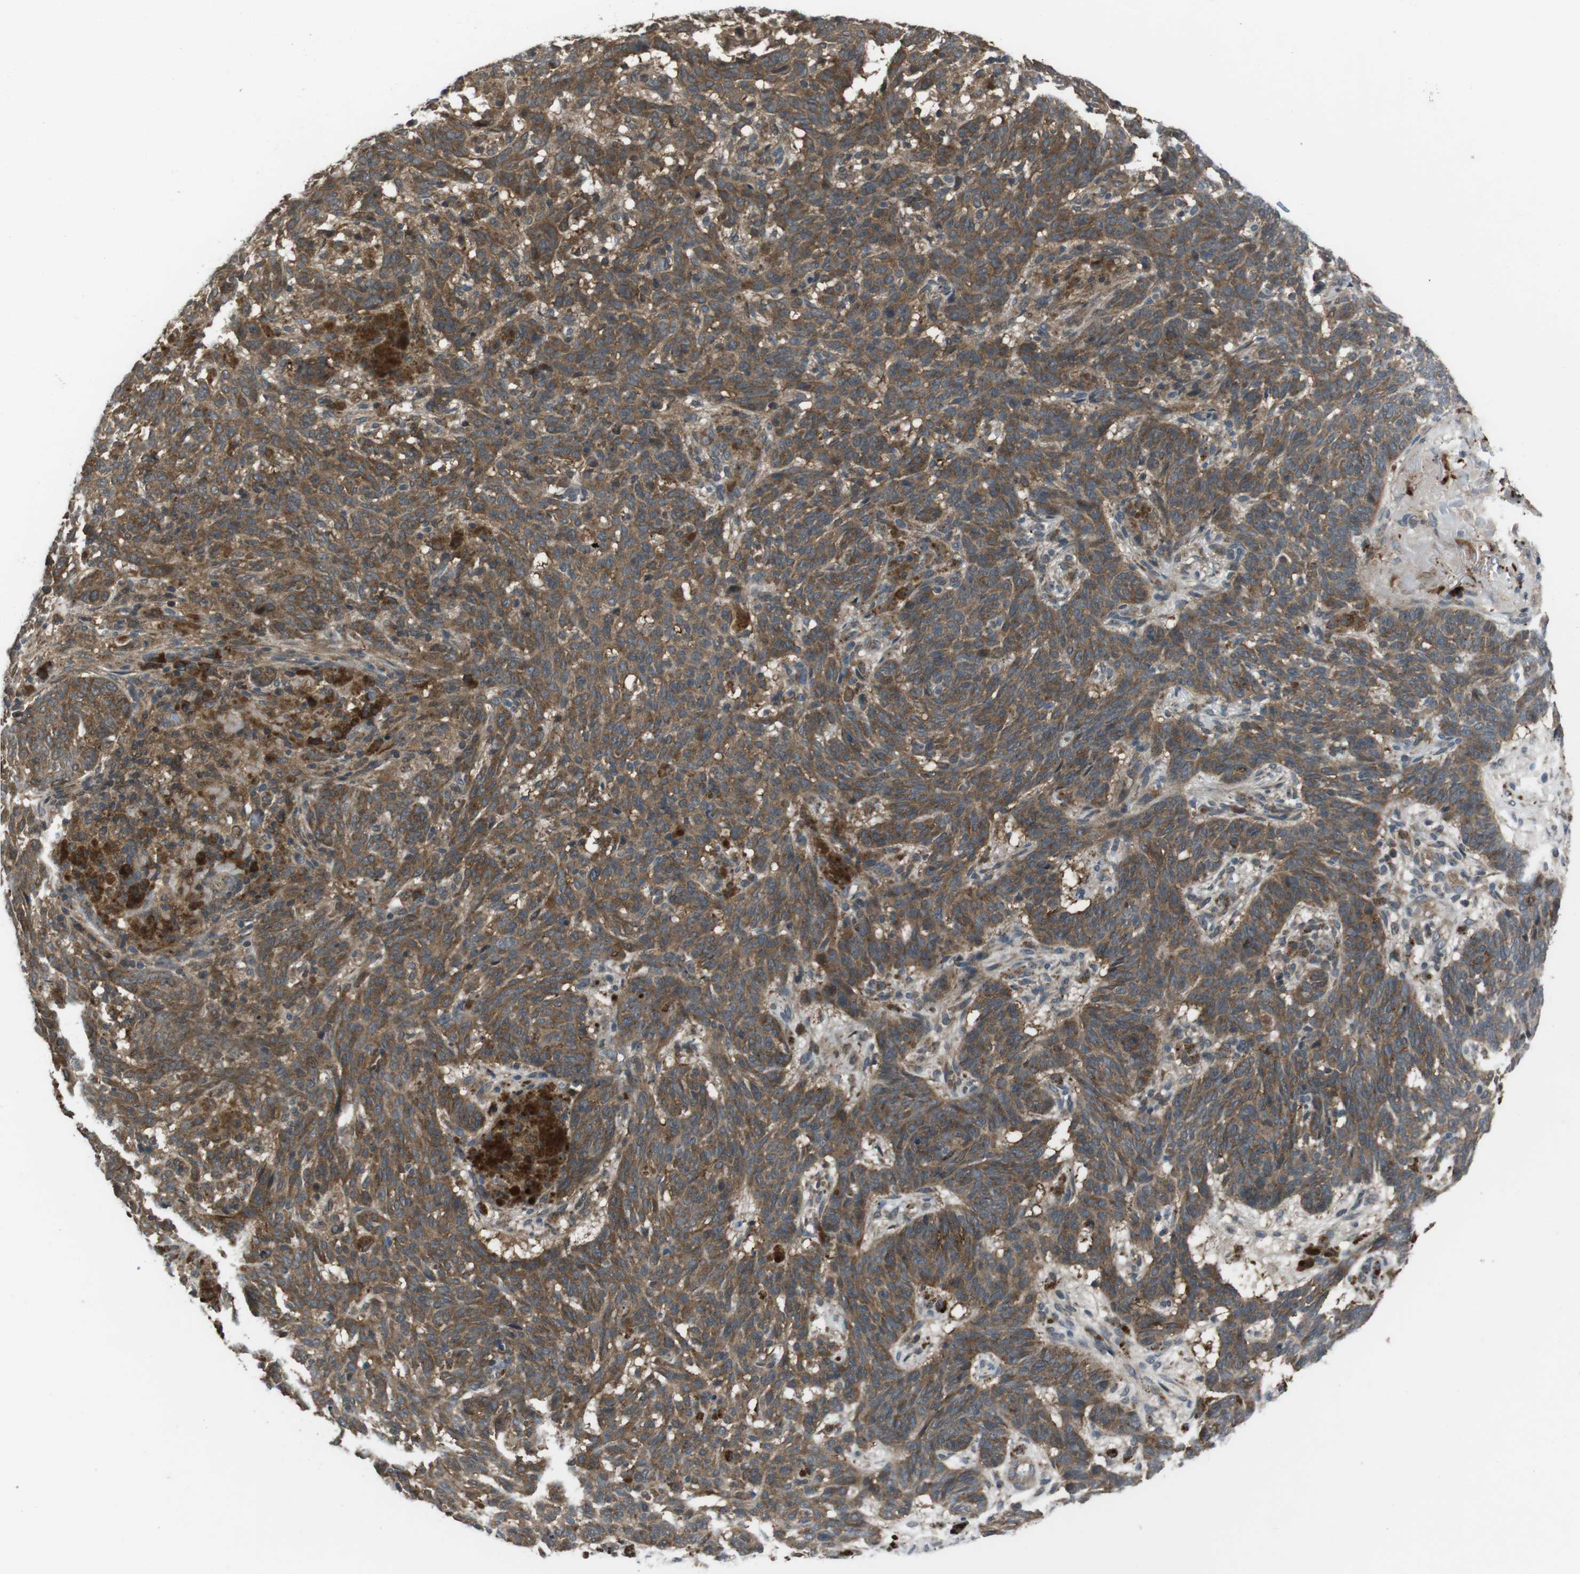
{"staining": {"intensity": "moderate", "quantity": ">75%", "location": "cytoplasmic/membranous"}, "tissue": "skin cancer", "cell_type": "Tumor cells", "image_type": "cancer", "snomed": [{"axis": "morphology", "description": "Basal cell carcinoma"}, {"axis": "topography", "description": "Skin"}], "caption": "Tumor cells reveal moderate cytoplasmic/membranous positivity in approximately >75% of cells in basal cell carcinoma (skin). The staining is performed using DAB (3,3'-diaminobenzidine) brown chromogen to label protein expression. The nuclei are counter-stained blue using hematoxylin.", "gene": "SLC22A23", "patient": {"sex": "male", "age": 85}}